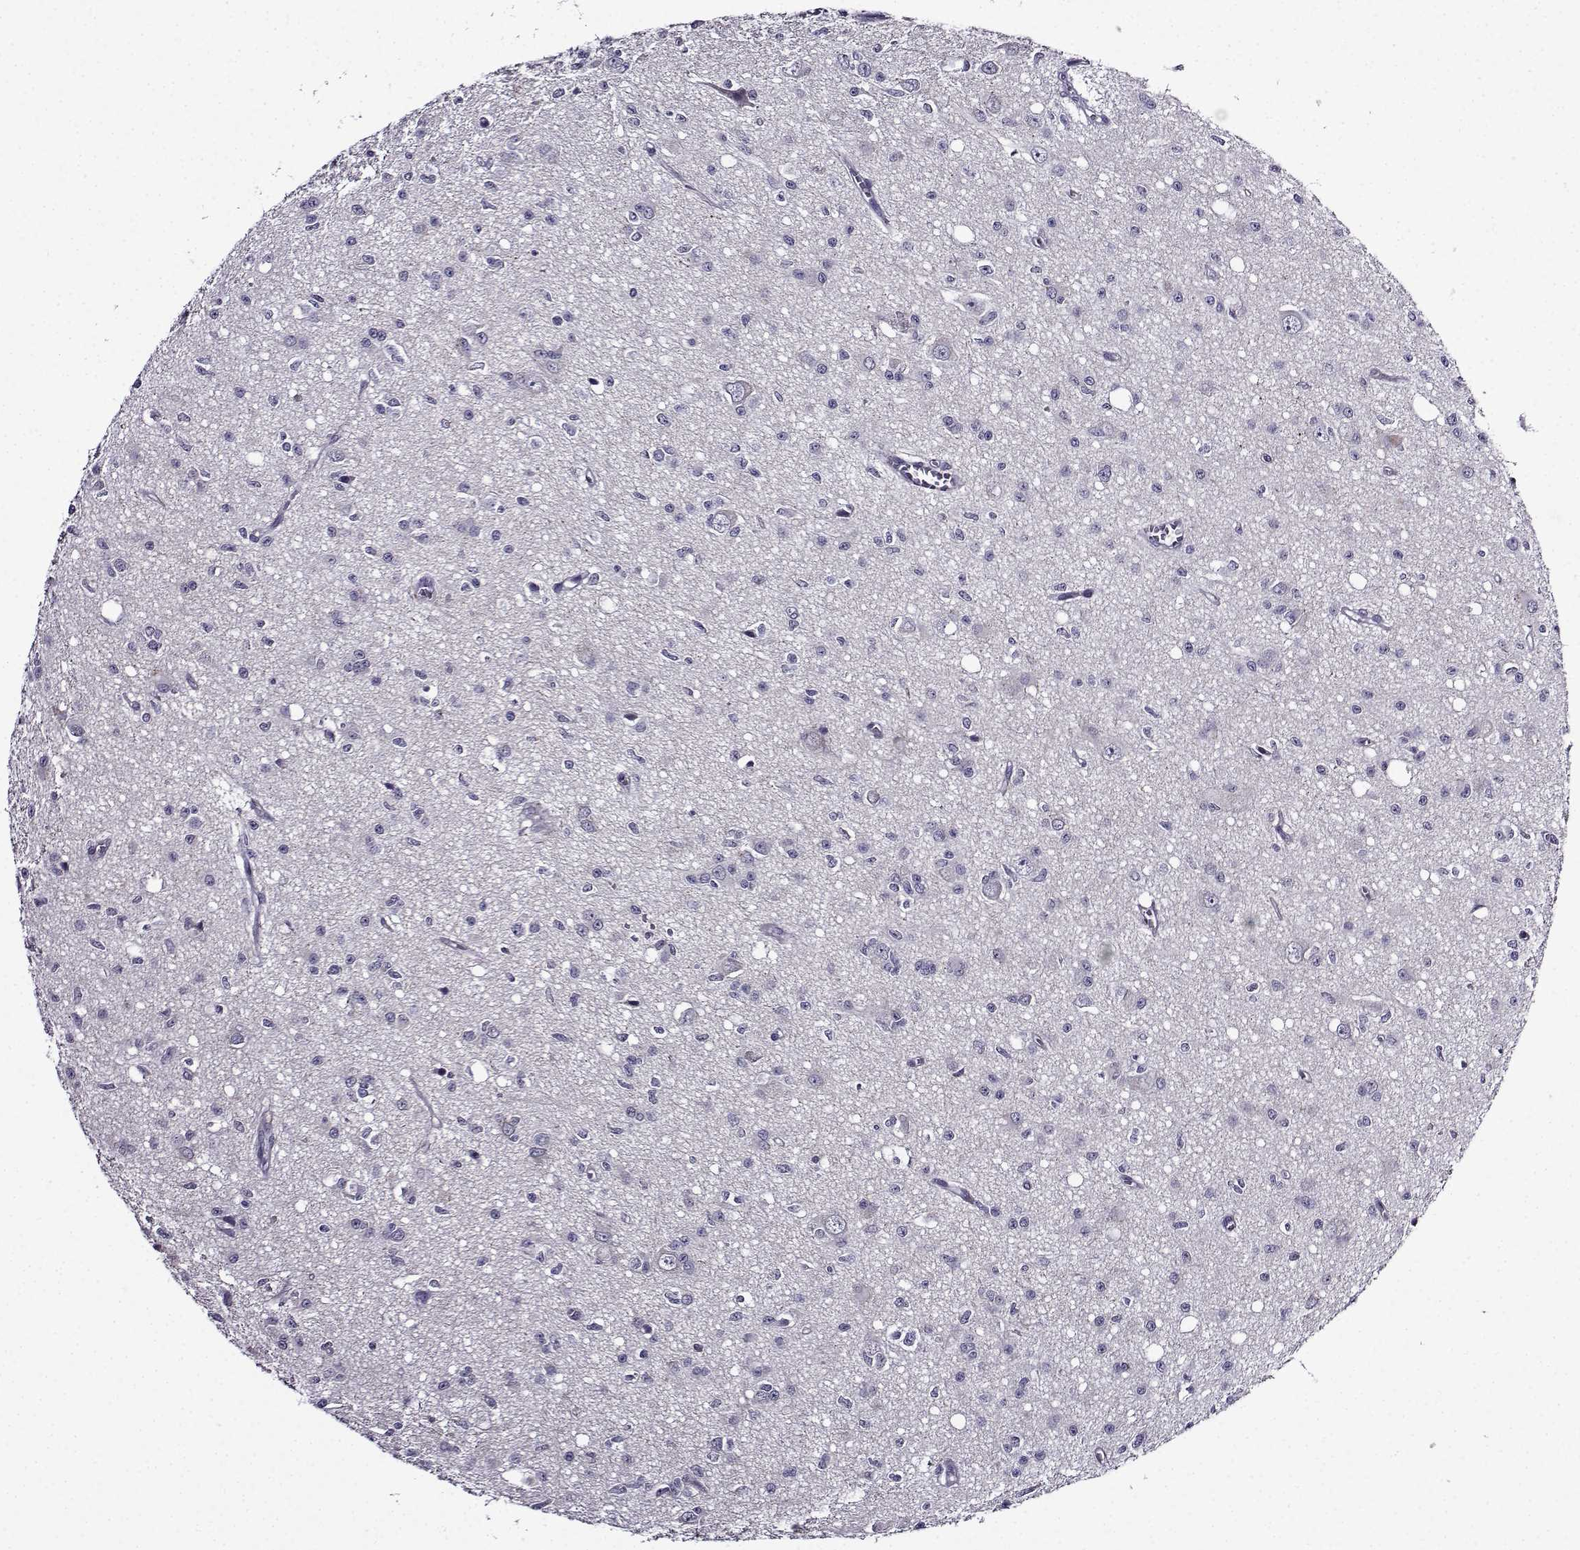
{"staining": {"intensity": "negative", "quantity": "none", "location": "none"}, "tissue": "glioma", "cell_type": "Tumor cells", "image_type": "cancer", "snomed": [{"axis": "morphology", "description": "Glioma, malignant, Low grade"}, {"axis": "topography", "description": "Brain"}], "caption": "There is no significant positivity in tumor cells of glioma.", "gene": "TMEM266", "patient": {"sex": "female", "age": 45}}